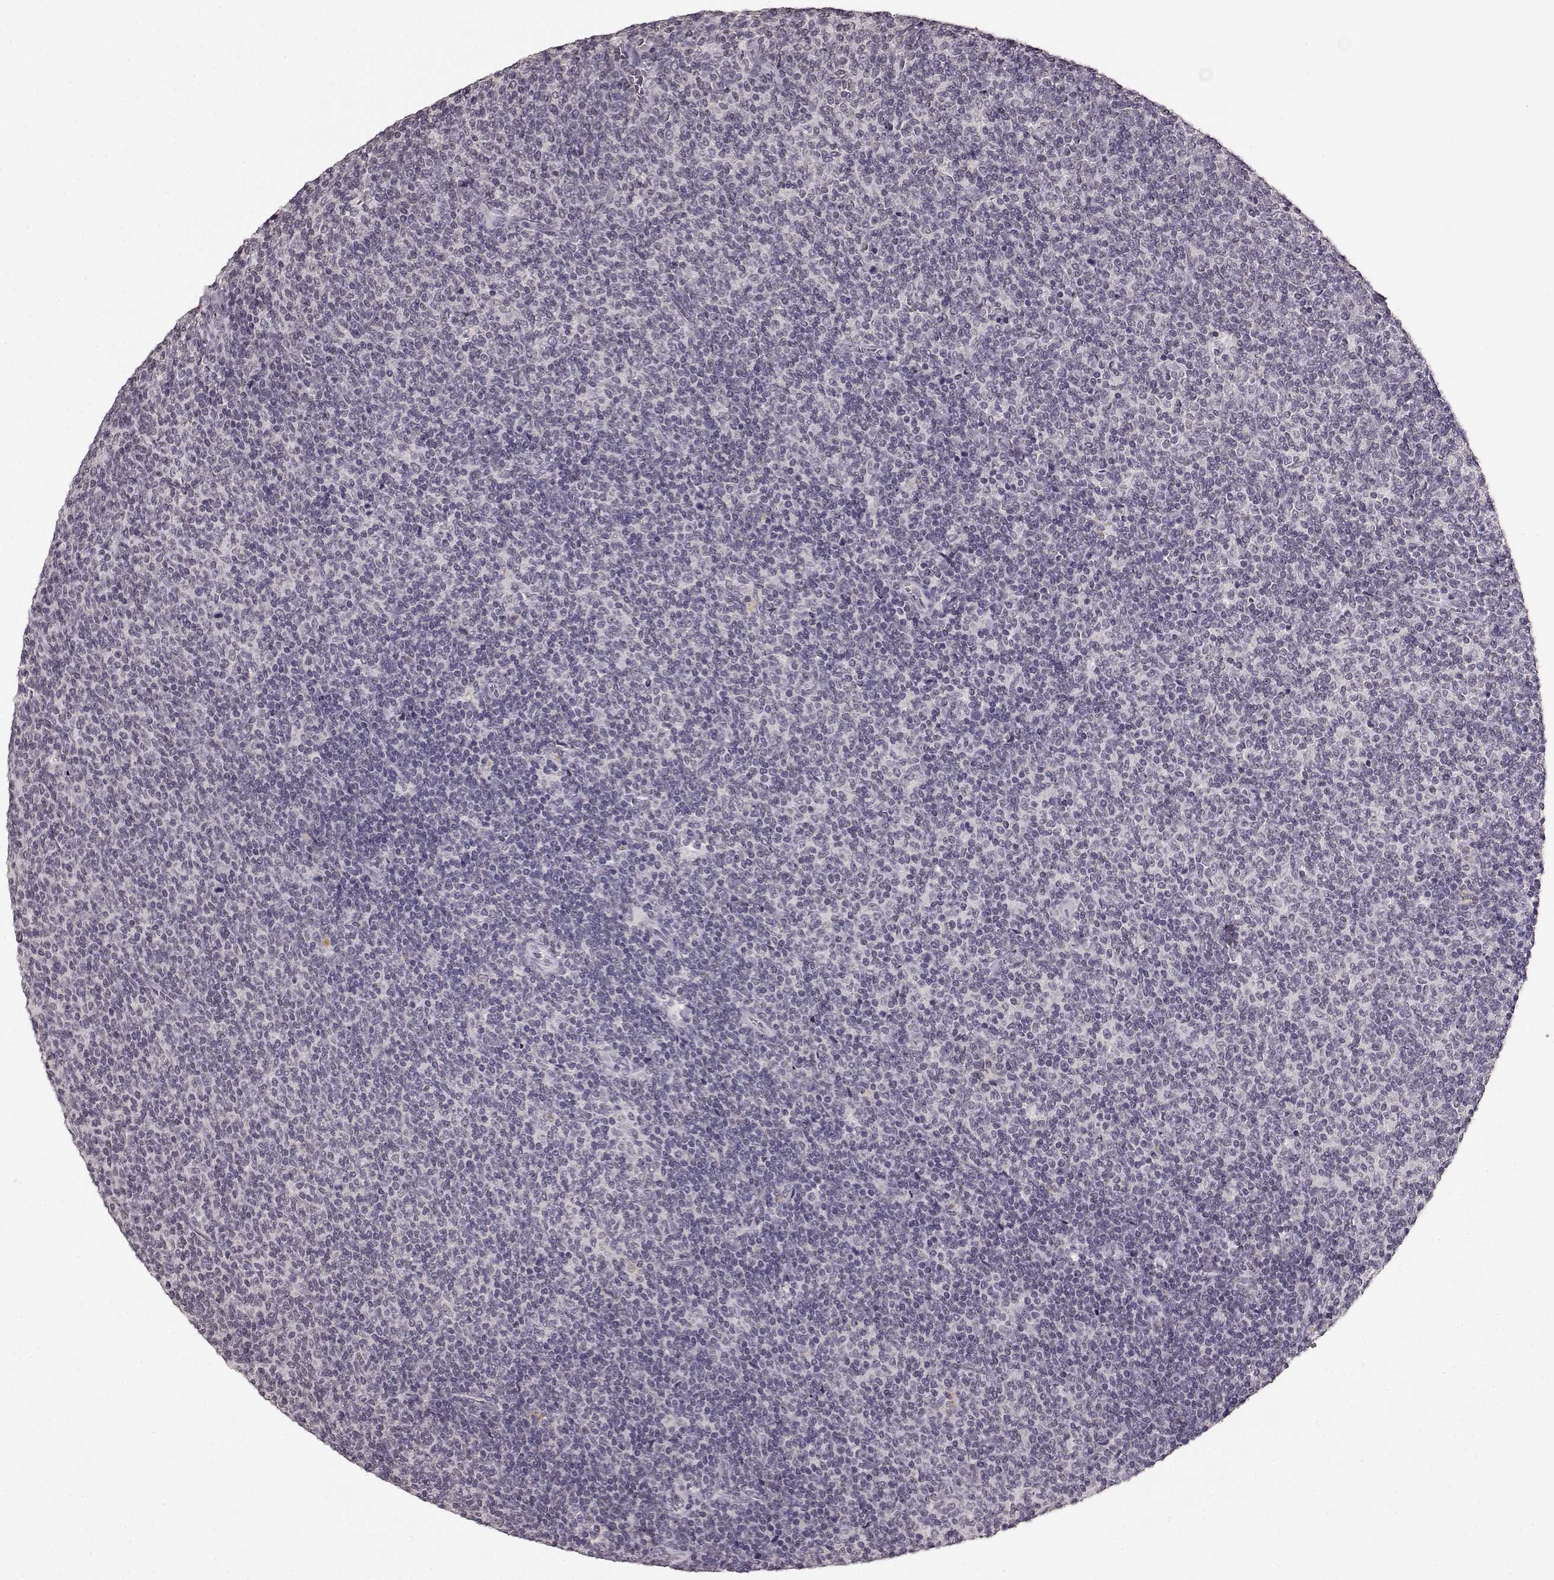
{"staining": {"intensity": "negative", "quantity": "none", "location": "none"}, "tissue": "lymphoma", "cell_type": "Tumor cells", "image_type": "cancer", "snomed": [{"axis": "morphology", "description": "Malignant lymphoma, non-Hodgkin's type, Low grade"}, {"axis": "topography", "description": "Lymph node"}], "caption": "This is a histopathology image of immunohistochemistry staining of lymphoma, which shows no positivity in tumor cells.", "gene": "RP1L1", "patient": {"sex": "male", "age": 52}}